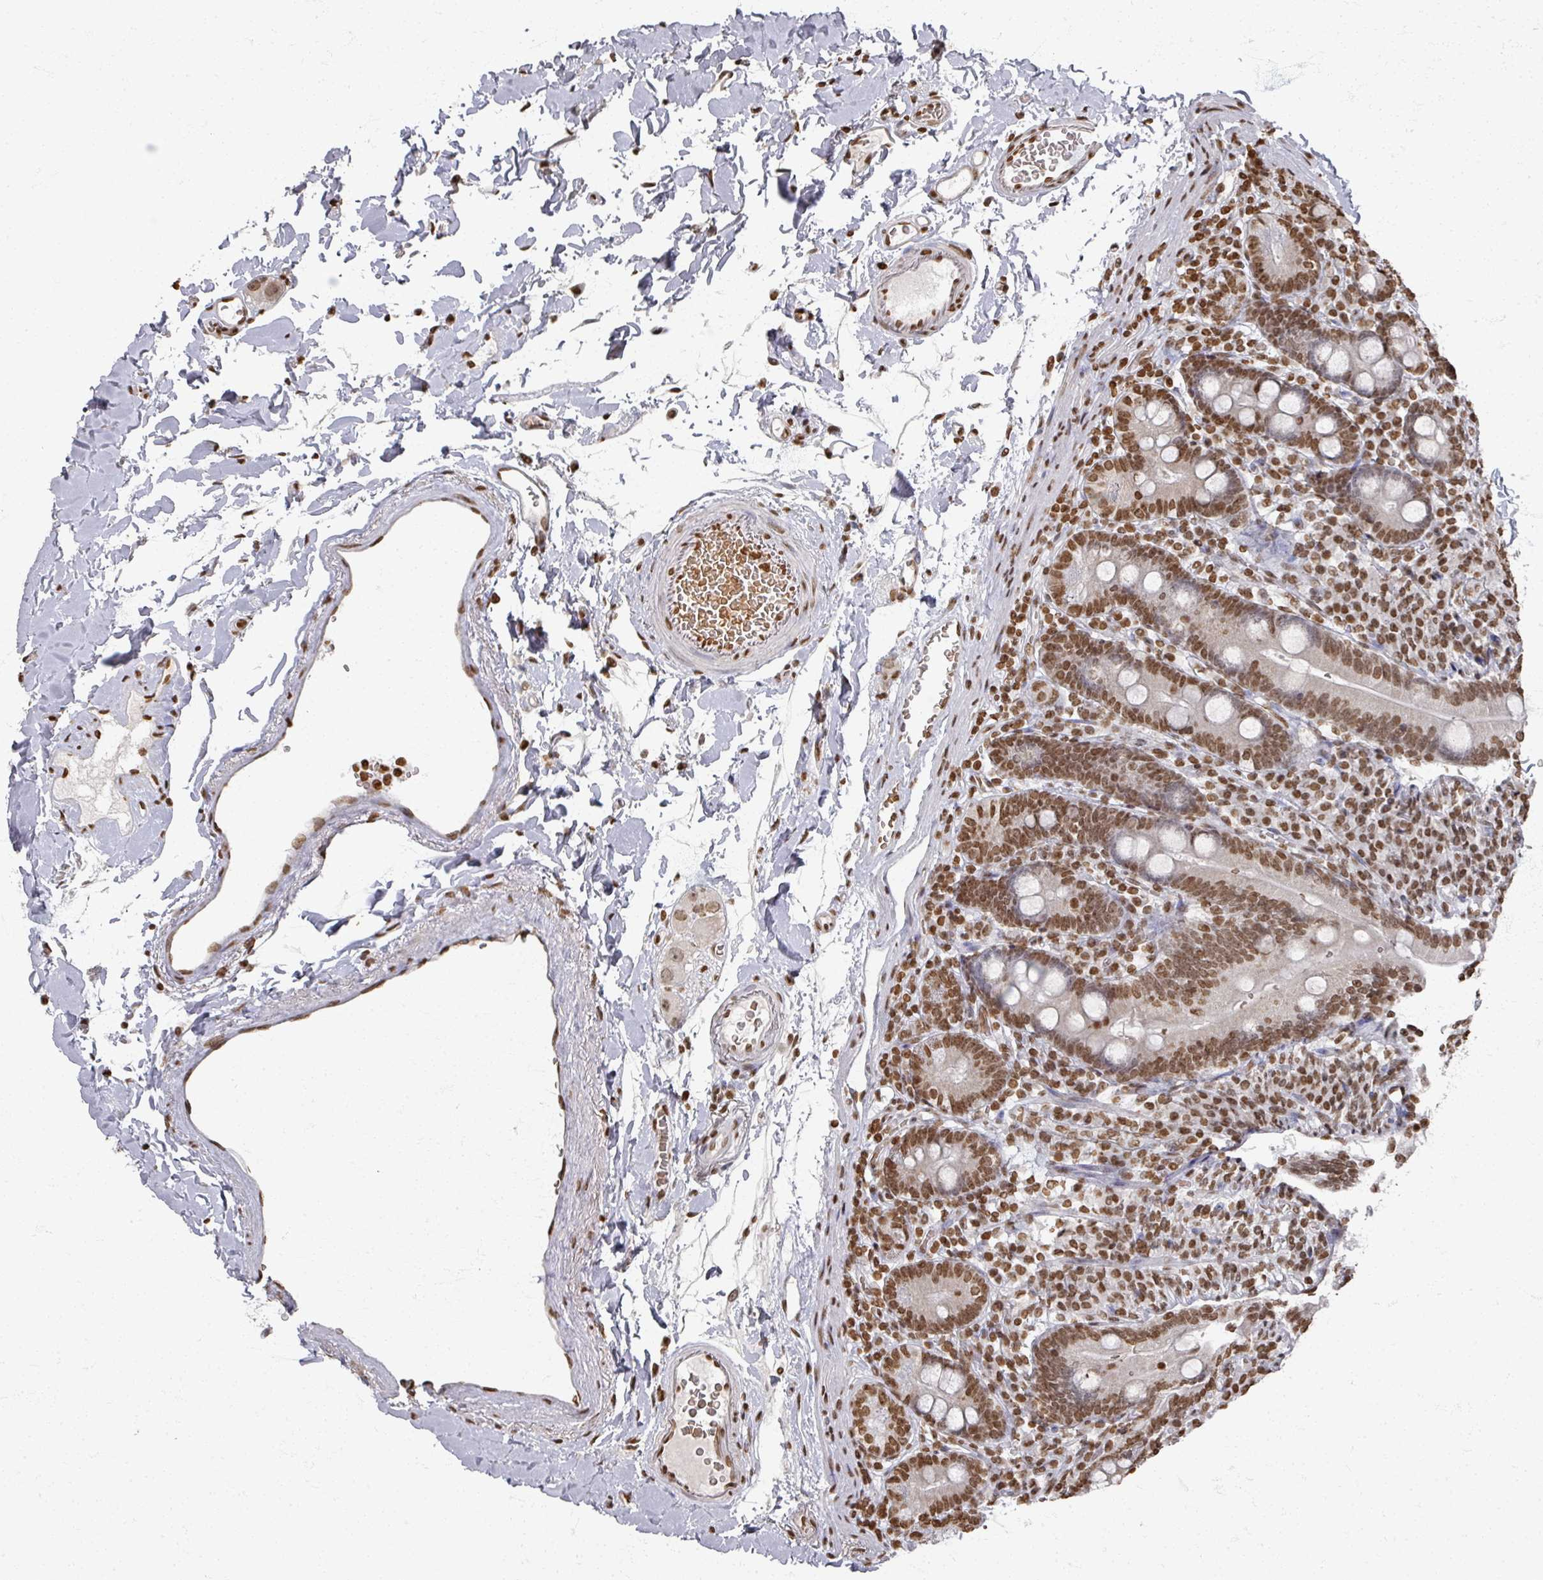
{"staining": {"intensity": "moderate", "quantity": ">75%", "location": "nuclear"}, "tissue": "duodenum", "cell_type": "Glandular cells", "image_type": "normal", "snomed": [{"axis": "morphology", "description": "Normal tissue, NOS"}, {"axis": "topography", "description": "Duodenum"}], "caption": "Glandular cells reveal medium levels of moderate nuclear expression in approximately >75% of cells in benign human duodenum.", "gene": "DCUN1D5", "patient": {"sex": "female", "age": 67}}